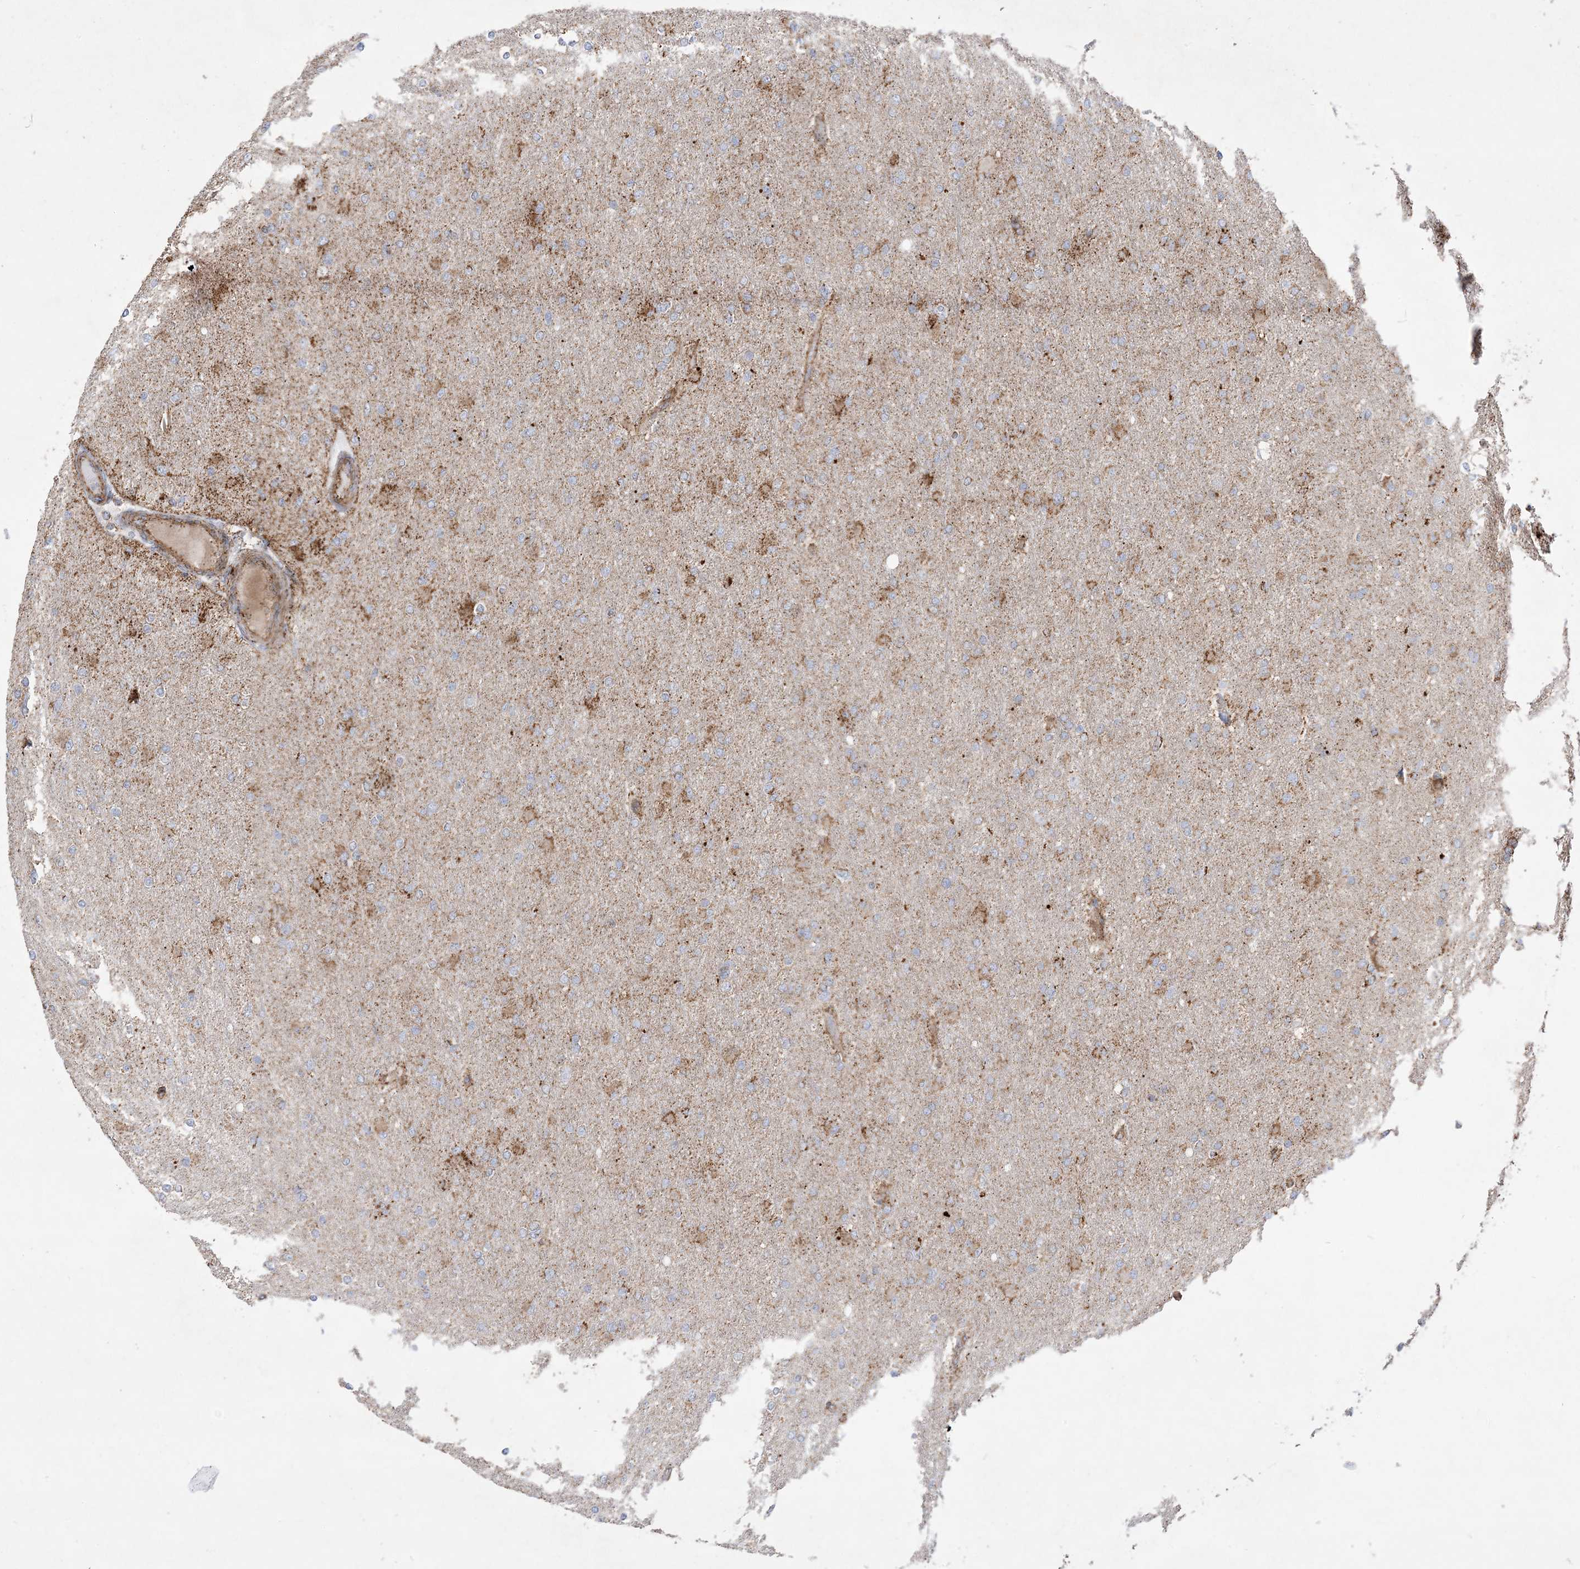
{"staining": {"intensity": "moderate", "quantity": "25%-75%", "location": "cytoplasmic/membranous"}, "tissue": "glioma", "cell_type": "Tumor cells", "image_type": "cancer", "snomed": [{"axis": "morphology", "description": "Glioma, malignant, High grade"}, {"axis": "topography", "description": "Cerebral cortex"}], "caption": "This histopathology image reveals malignant glioma (high-grade) stained with IHC to label a protein in brown. The cytoplasmic/membranous of tumor cells show moderate positivity for the protein. Nuclei are counter-stained blue.", "gene": "NDUFAF3", "patient": {"sex": "female", "age": 36}}